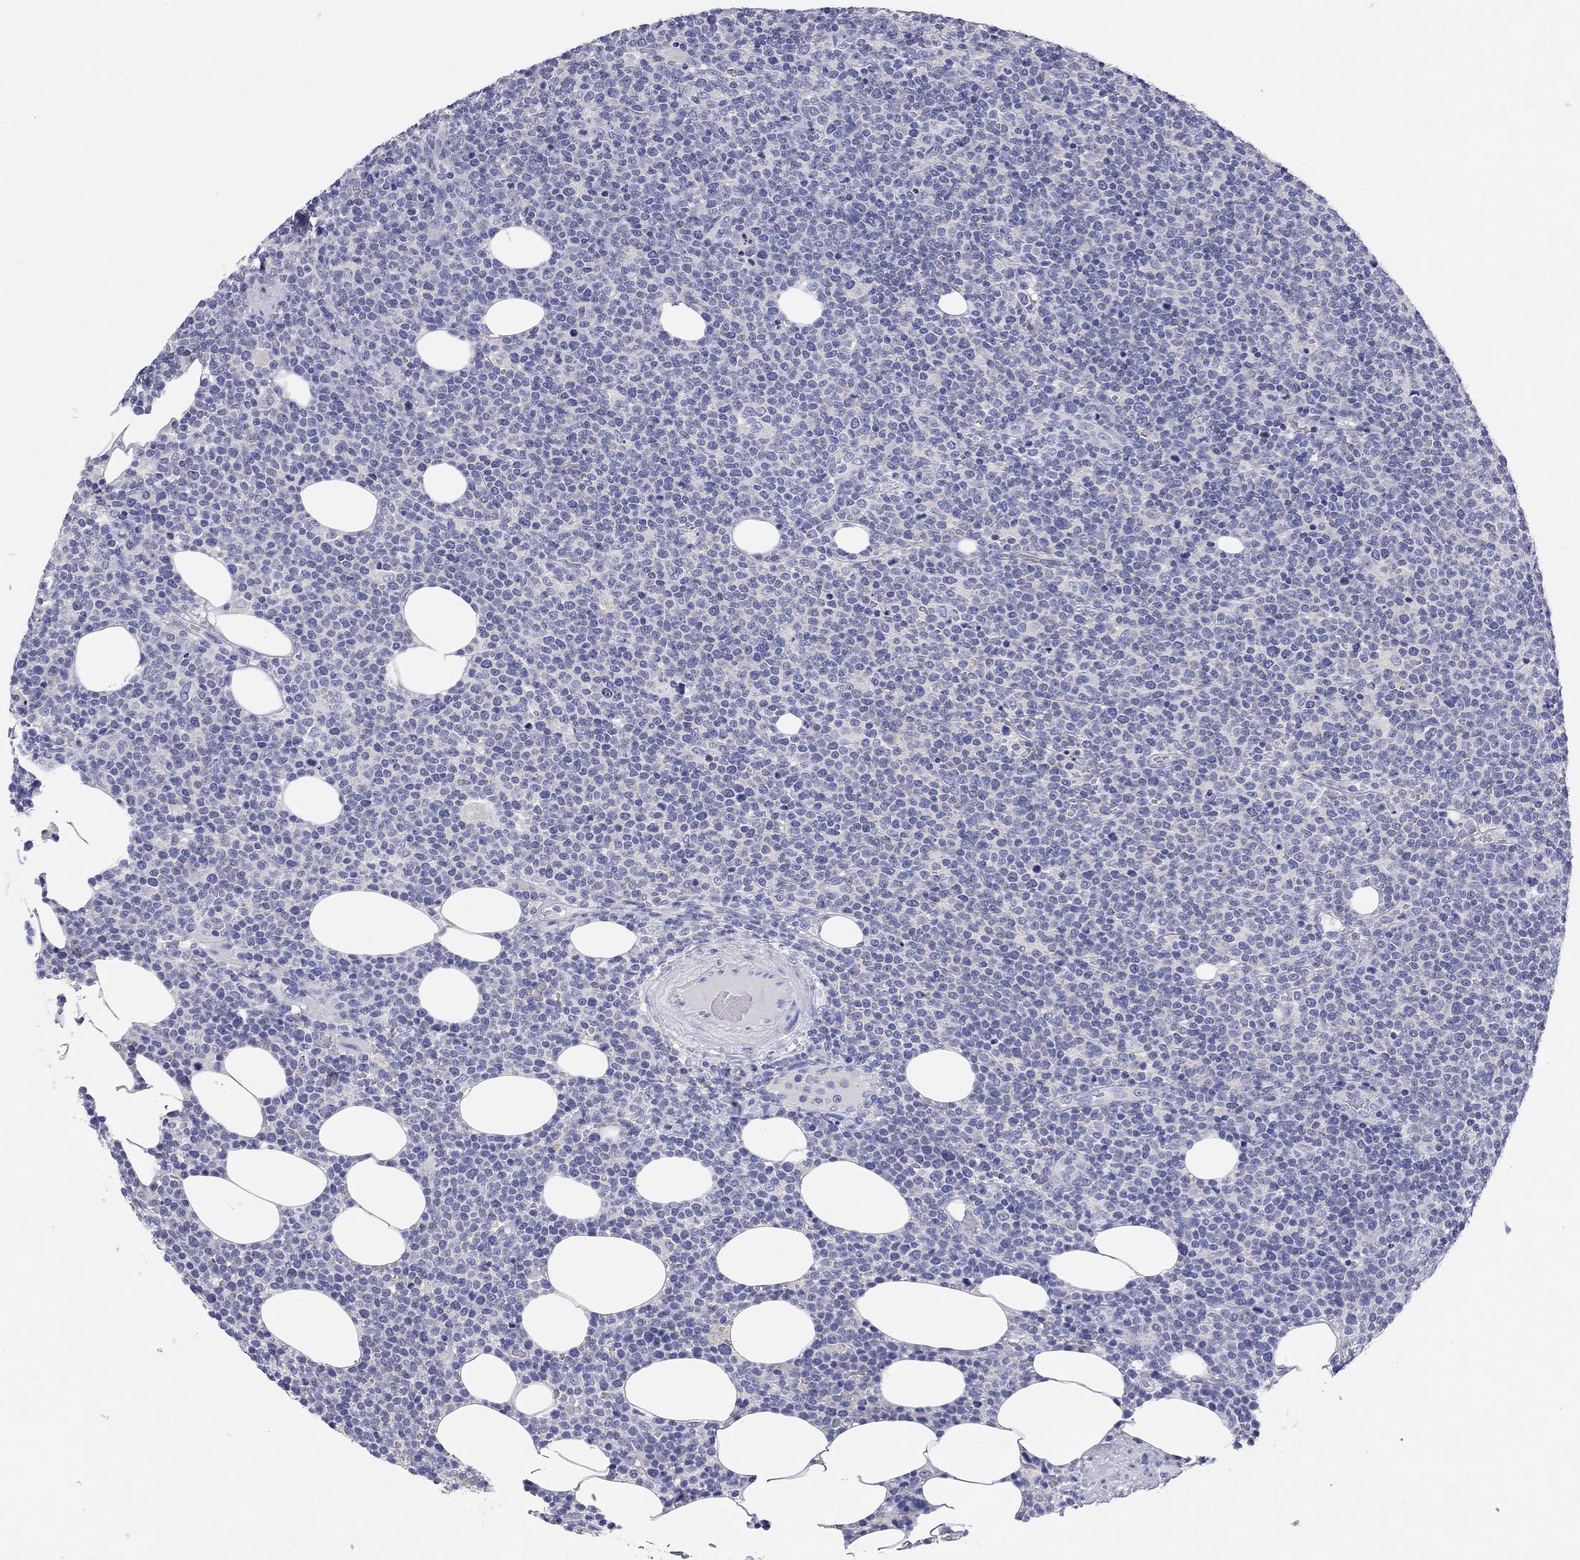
{"staining": {"intensity": "negative", "quantity": "none", "location": "none"}, "tissue": "lymphoma", "cell_type": "Tumor cells", "image_type": "cancer", "snomed": [{"axis": "morphology", "description": "Malignant lymphoma, non-Hodgkin's type, High grade"}, {"axis": "topography", "description": "Lymph node"}], "caption": "An immunohistochemistry (IHC) image of malignant lymphoma, non-Hodgkin's type (high-grade) is shown. There is no staining in tumor cells of malignant lymphoma, non-Hodgkin's type (high-grade).", "gene": "TMEM221", "patient": {"sex": "male", "age": 61}}